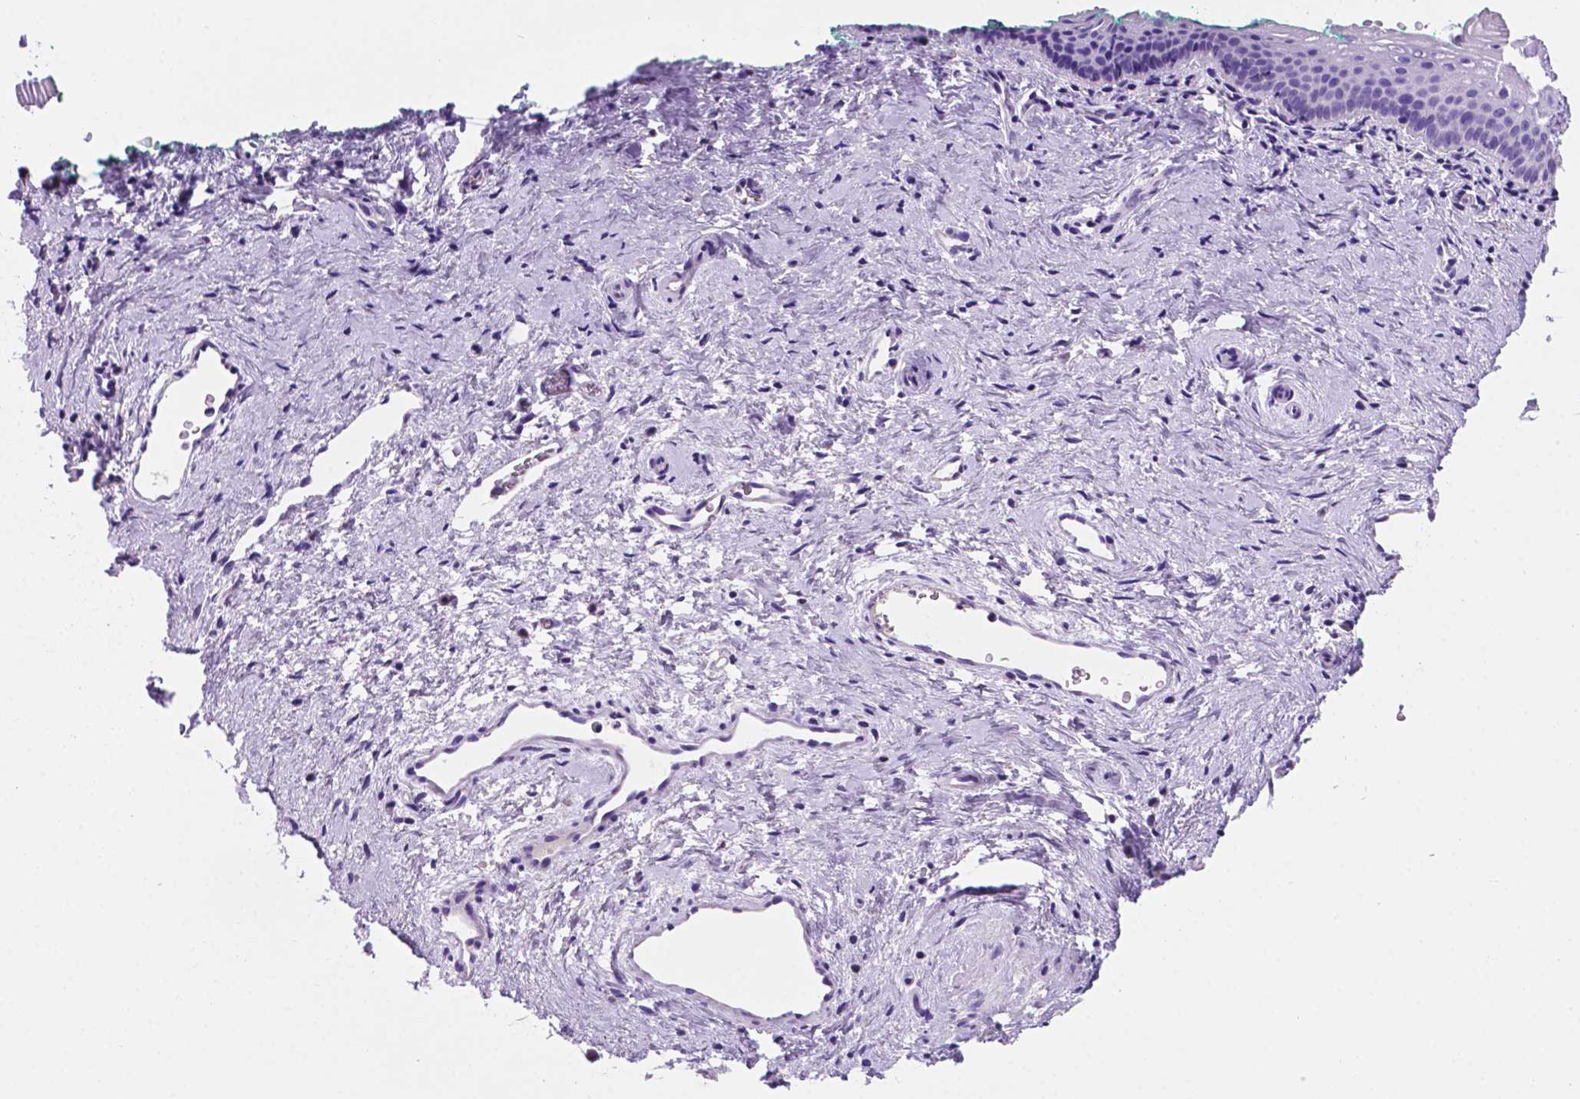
{"staining": {"intensity": "negative", "quantity": "none", "location": "none"}, "tissue": "vagina", "cell_type": "Squamous epithelial cells", "image_type": "normal", "snomed": [{"axis": "morphology", "description": "Normal tissue, NOS"}, {"axis": "topography", "description": "Vagina"}], "caption": "A histopathology image of vagina stained for a protein demonstrates no brown staining in squamous epithelial cells.", "gene": "CEACAM7", "patient": {"sex": "female", "age": 44}}